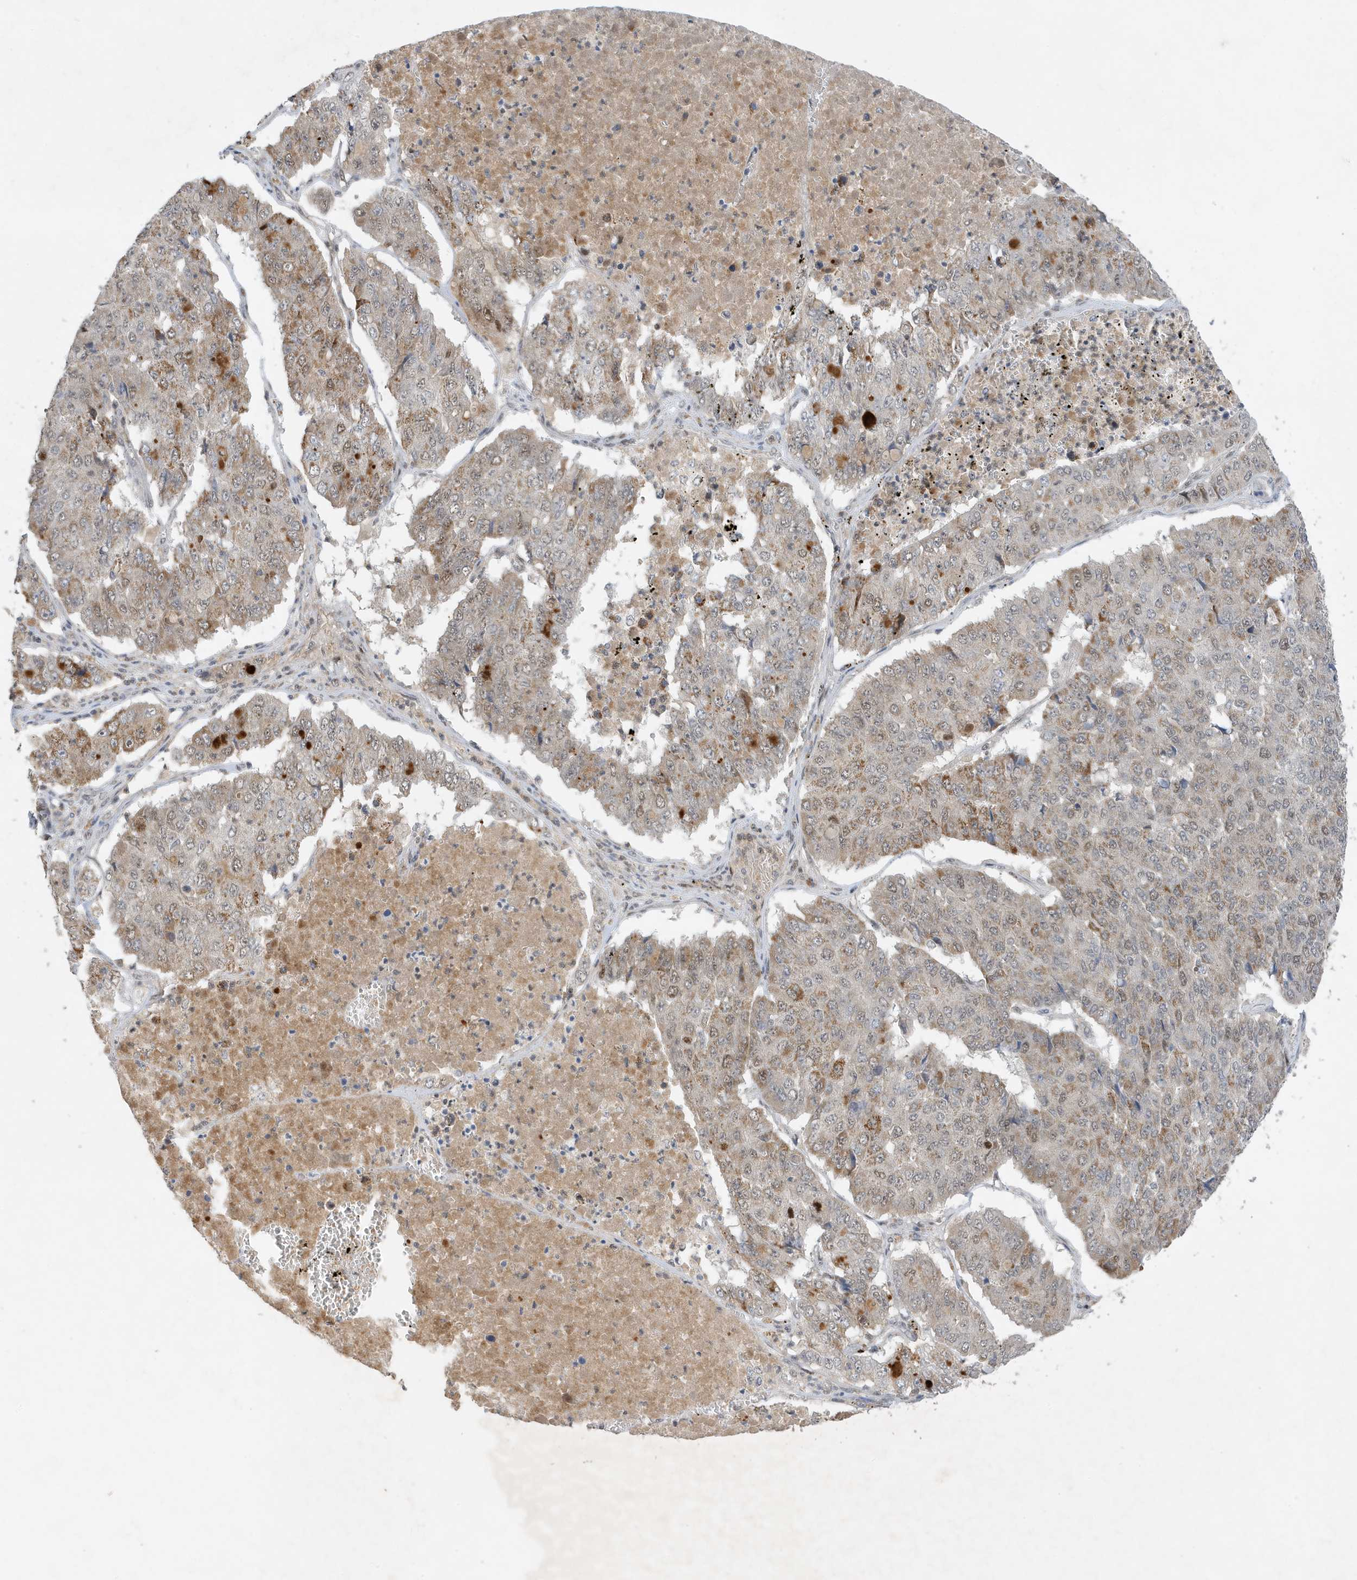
{"staining": {"intensity": "moderate", "quantity": "<25%", "location": "cytoplasmic/membranous,nuclear"}, "tissue": "pancreatic cancer", "cell_type": "Tumor cells", "image_type": "cancer", "snomed": [{"axis": "morphology", "description": "Adenocarcinoma, NOS"}, {"axis": "topography", "description": "Pancreas"}], "caption": "Immunohistochemistry of pancreatic cancer displays low levels of moderate cytoplasmic/membranous and nuclear expression in about <25% of tumor cells. The staining was performed using DAB to visualize the protein expression in brown, while the nuclei were stained in blue with hematoxylin (Magnification: 20x).", "gene": "MAST3", "patient": {"sex": "male", "age": 50}}